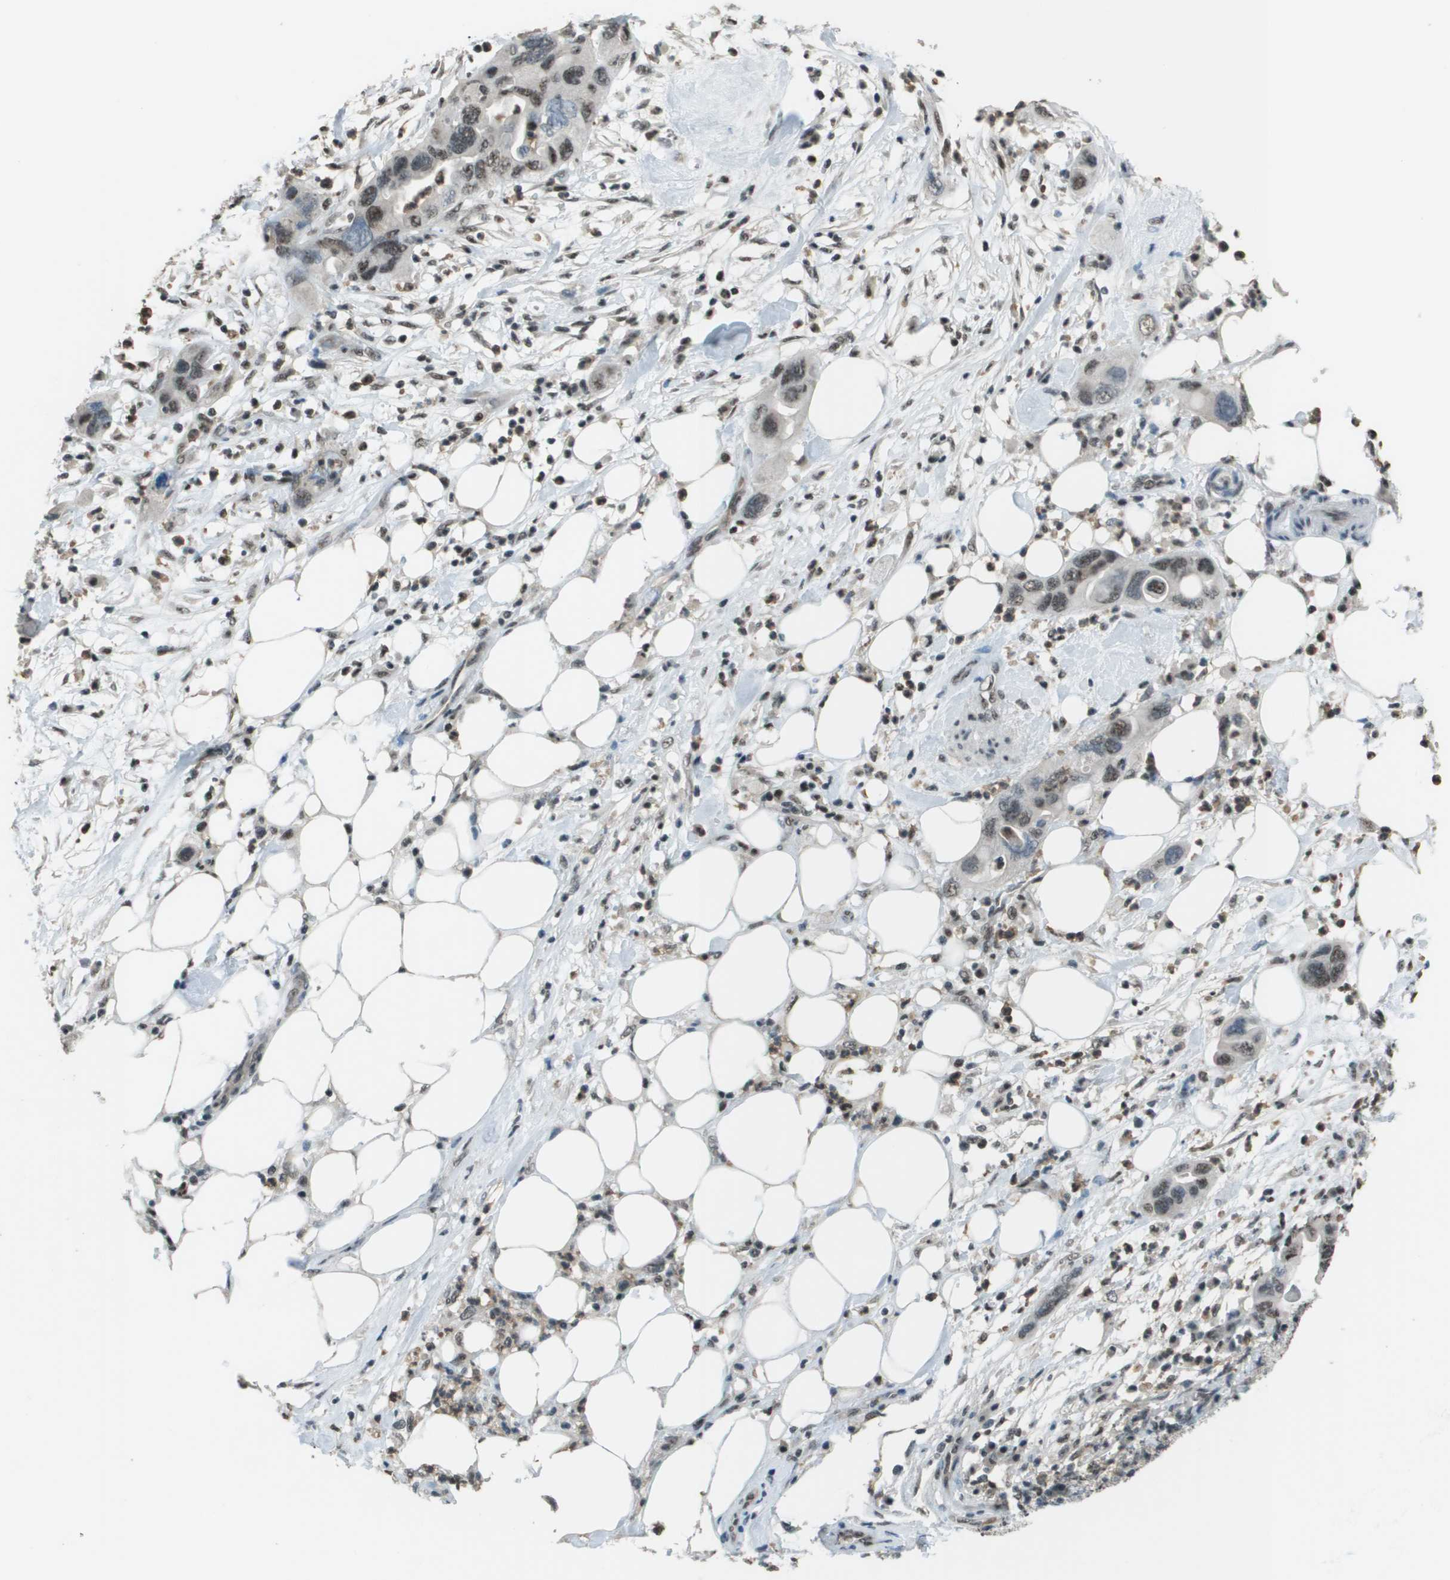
{"staining": {"intensity": "moderate", "quantity": ">75%", "location": "nuclear"}, "tissue": "pancreatic cancer", "cell_type": "Tumor cells", "image_type": "cancer", "snomed": [{"axis": "morphology", "description": "Adenocarcinoma, NOS"}, {"axis": "topography", "description": "Pancreas"}], "caption": "A medium amount of moderate nuclear expression is appreciated in about >75% of tumor cells in pancreatic adenocarcinoma tissue. The staining was performed using DAB (3,3'-diaminobenzidine), with brown indicating positive protein expression. Nuclei are stained blue with hematoxylin.", "gene": "DEPDC1", "patient": {"sex": "female", "age": 71}}